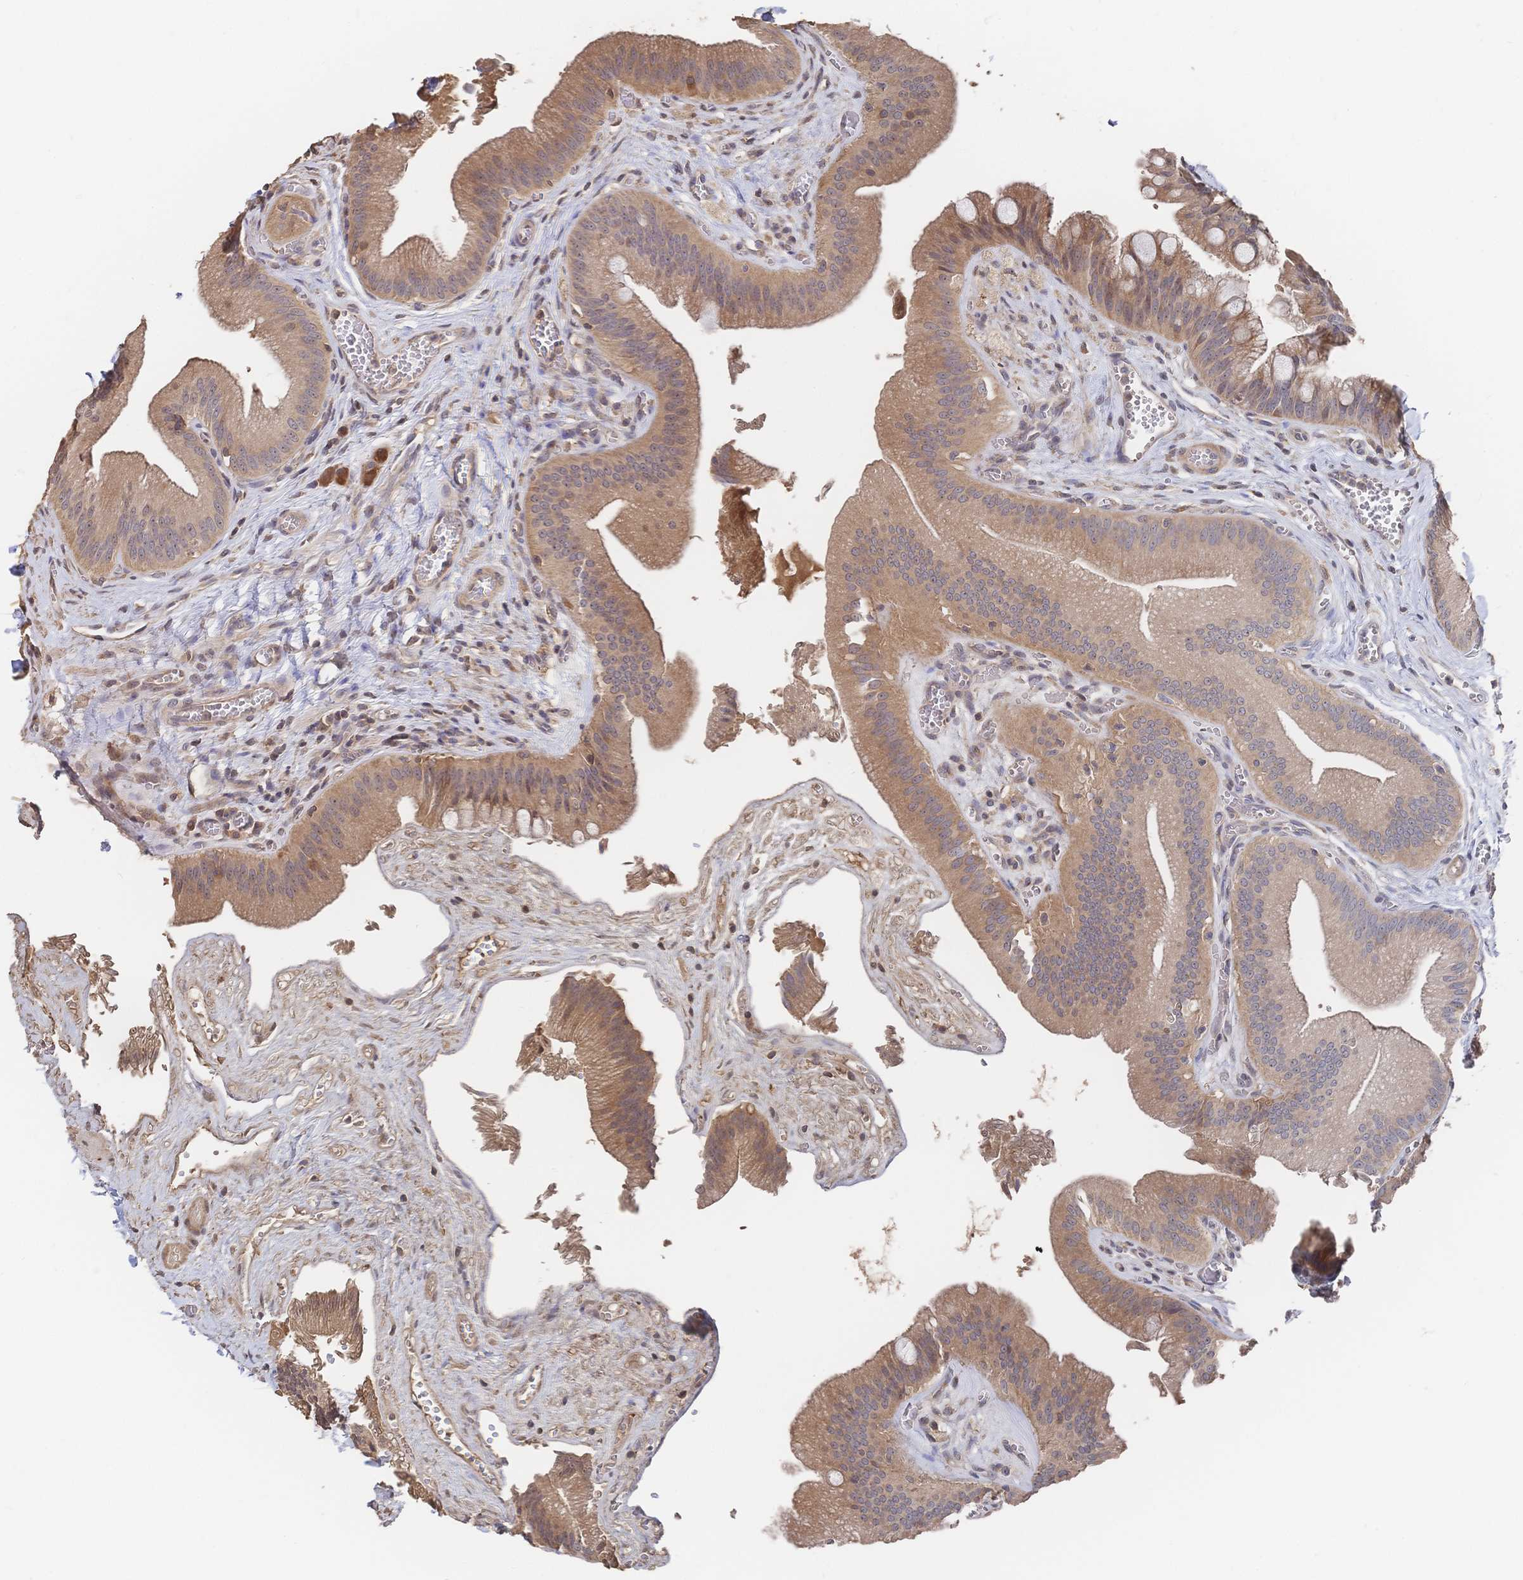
{"staining": {"intensity": "moderate", "quantity": ">75%", "location": "cytoplasmic/membranous"}, "tissue": "gallbladder", "cell_type": "Glandular cells", "image_type": "normal", "snomed": [{"axis": "morphology", "description": "Normal tissue, NOS"}, {"axis": "topography", "description": "Gallbladder"}], "caption": "An image of gallbladder stained for a protein demonstrates moderate cytoplasmic/membranous brown staining in glandular cells. Immunohistochemistry (ihc) stains the protein in brown and the nuclei are stained blue.", "gene": "DNAJA4", "patient": {"sex": "male", "age": 17}}